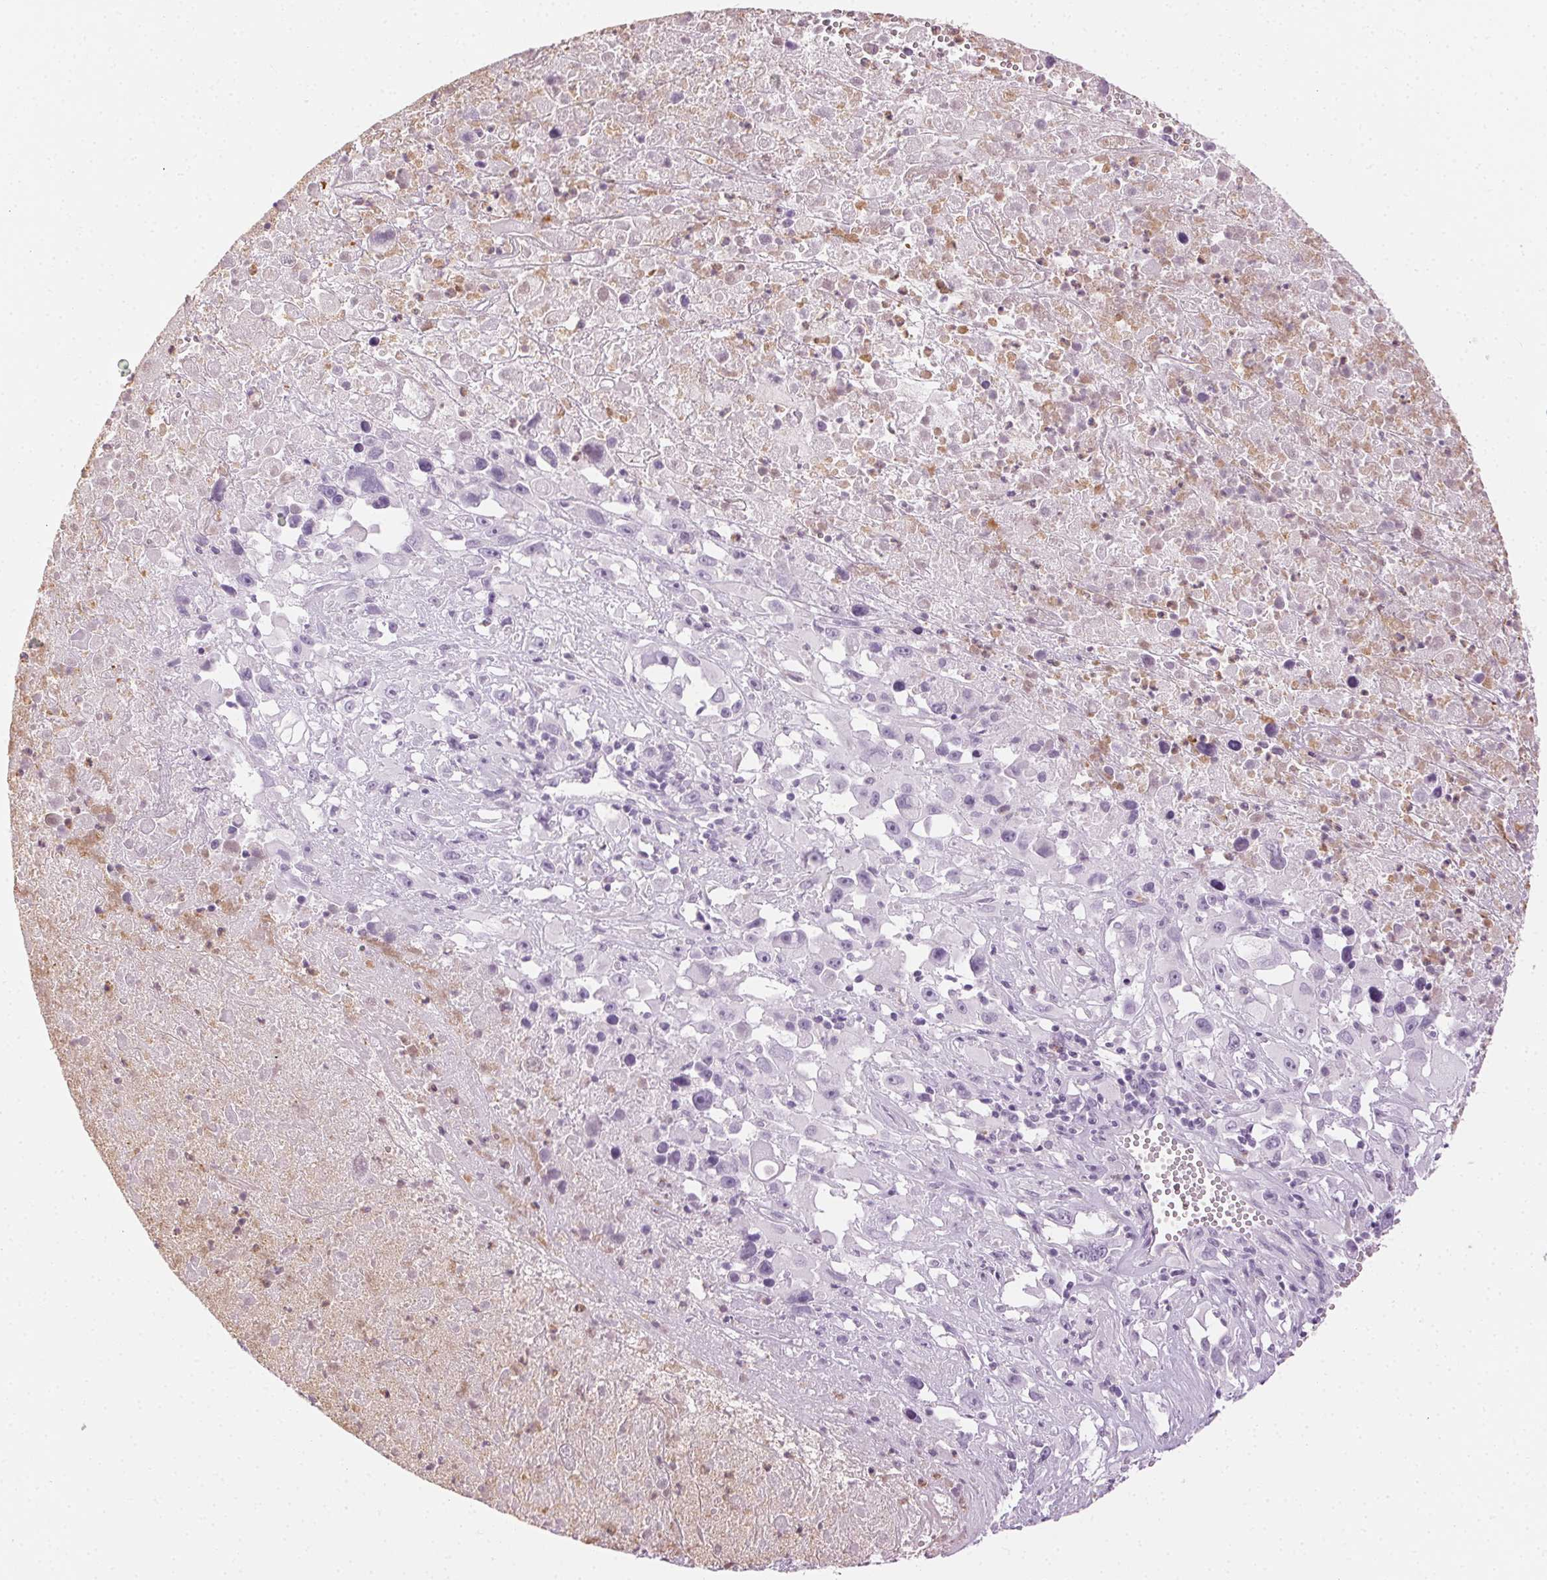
{"staining": {"intensity": "negative", "quantity": "none", "location": "none"}, "tissue": "melanoma", "cell_type": "Tumor cells", "image_type": "cancer", "snomed": [{"axis": "morphology", "description": "Malignant melanoma, Metastatic site"}, {"axis": "topography", "description": "Soft tissue"}], "caption": "Human malignant melanoma (metastatic site) stained for a protein using immunohistochemistry (IHC) shows no positivity in tumor cells.", "gene": "MPO", "patient": {"sex": "male", "age": 50}}